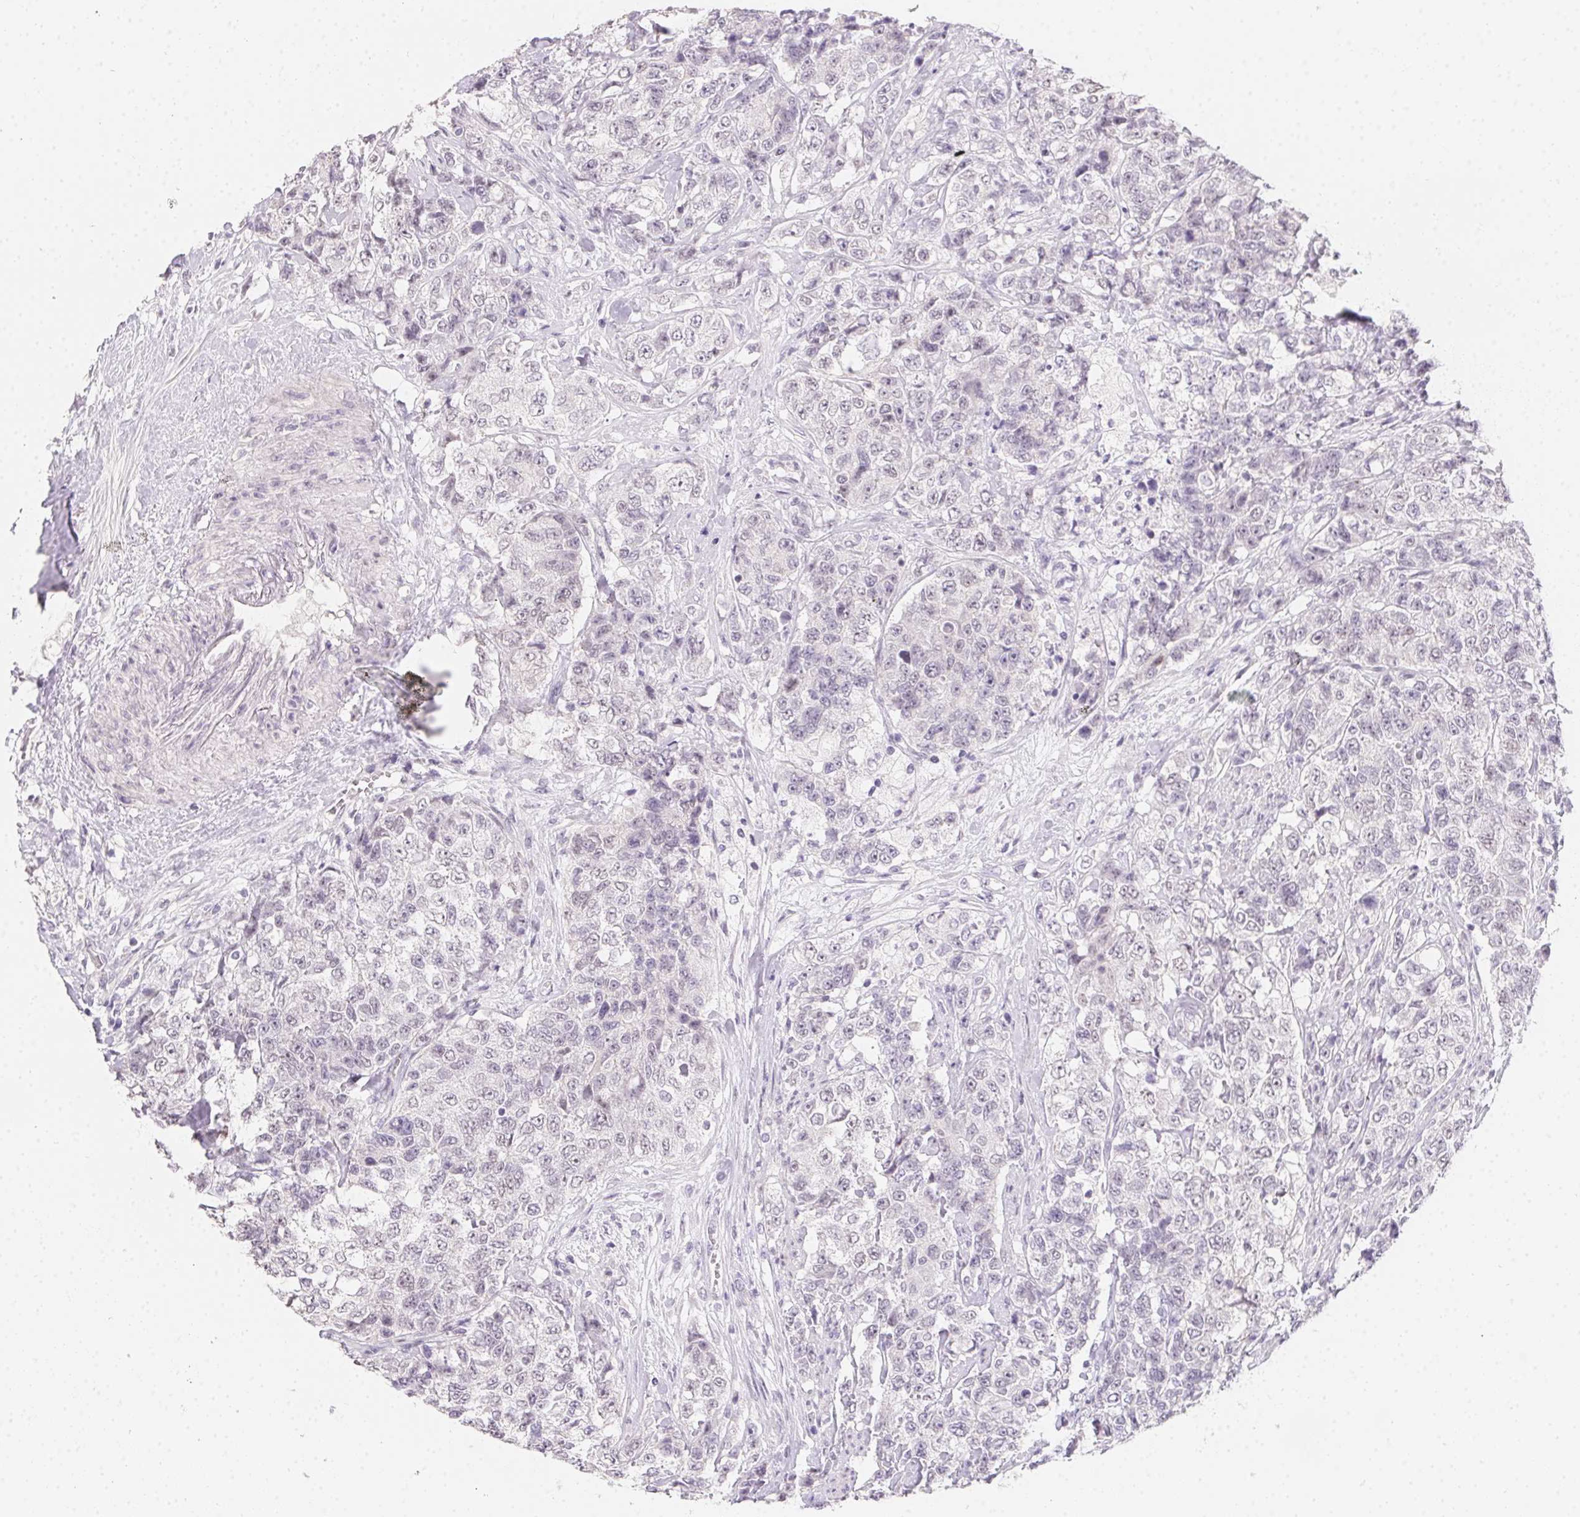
{"staining": {"intensity": "negative", "quantity": "none", "location": "none"}, "tissue": "urothelial cancer", "cell_type": "Tumor cells", "image_type": "cancer", "snomed": [{"axis": "morphology", "description": "Urothelial carcinoma, High grade"}, {"axis": "topography", "description": "Urinary bladder"}], "caption": "The micrograph displays no significant staining in tumor cells of high-grade urothelial carcinoma.", "gene": "MORC1", "patient": {"sex": "female", "age": 78}}